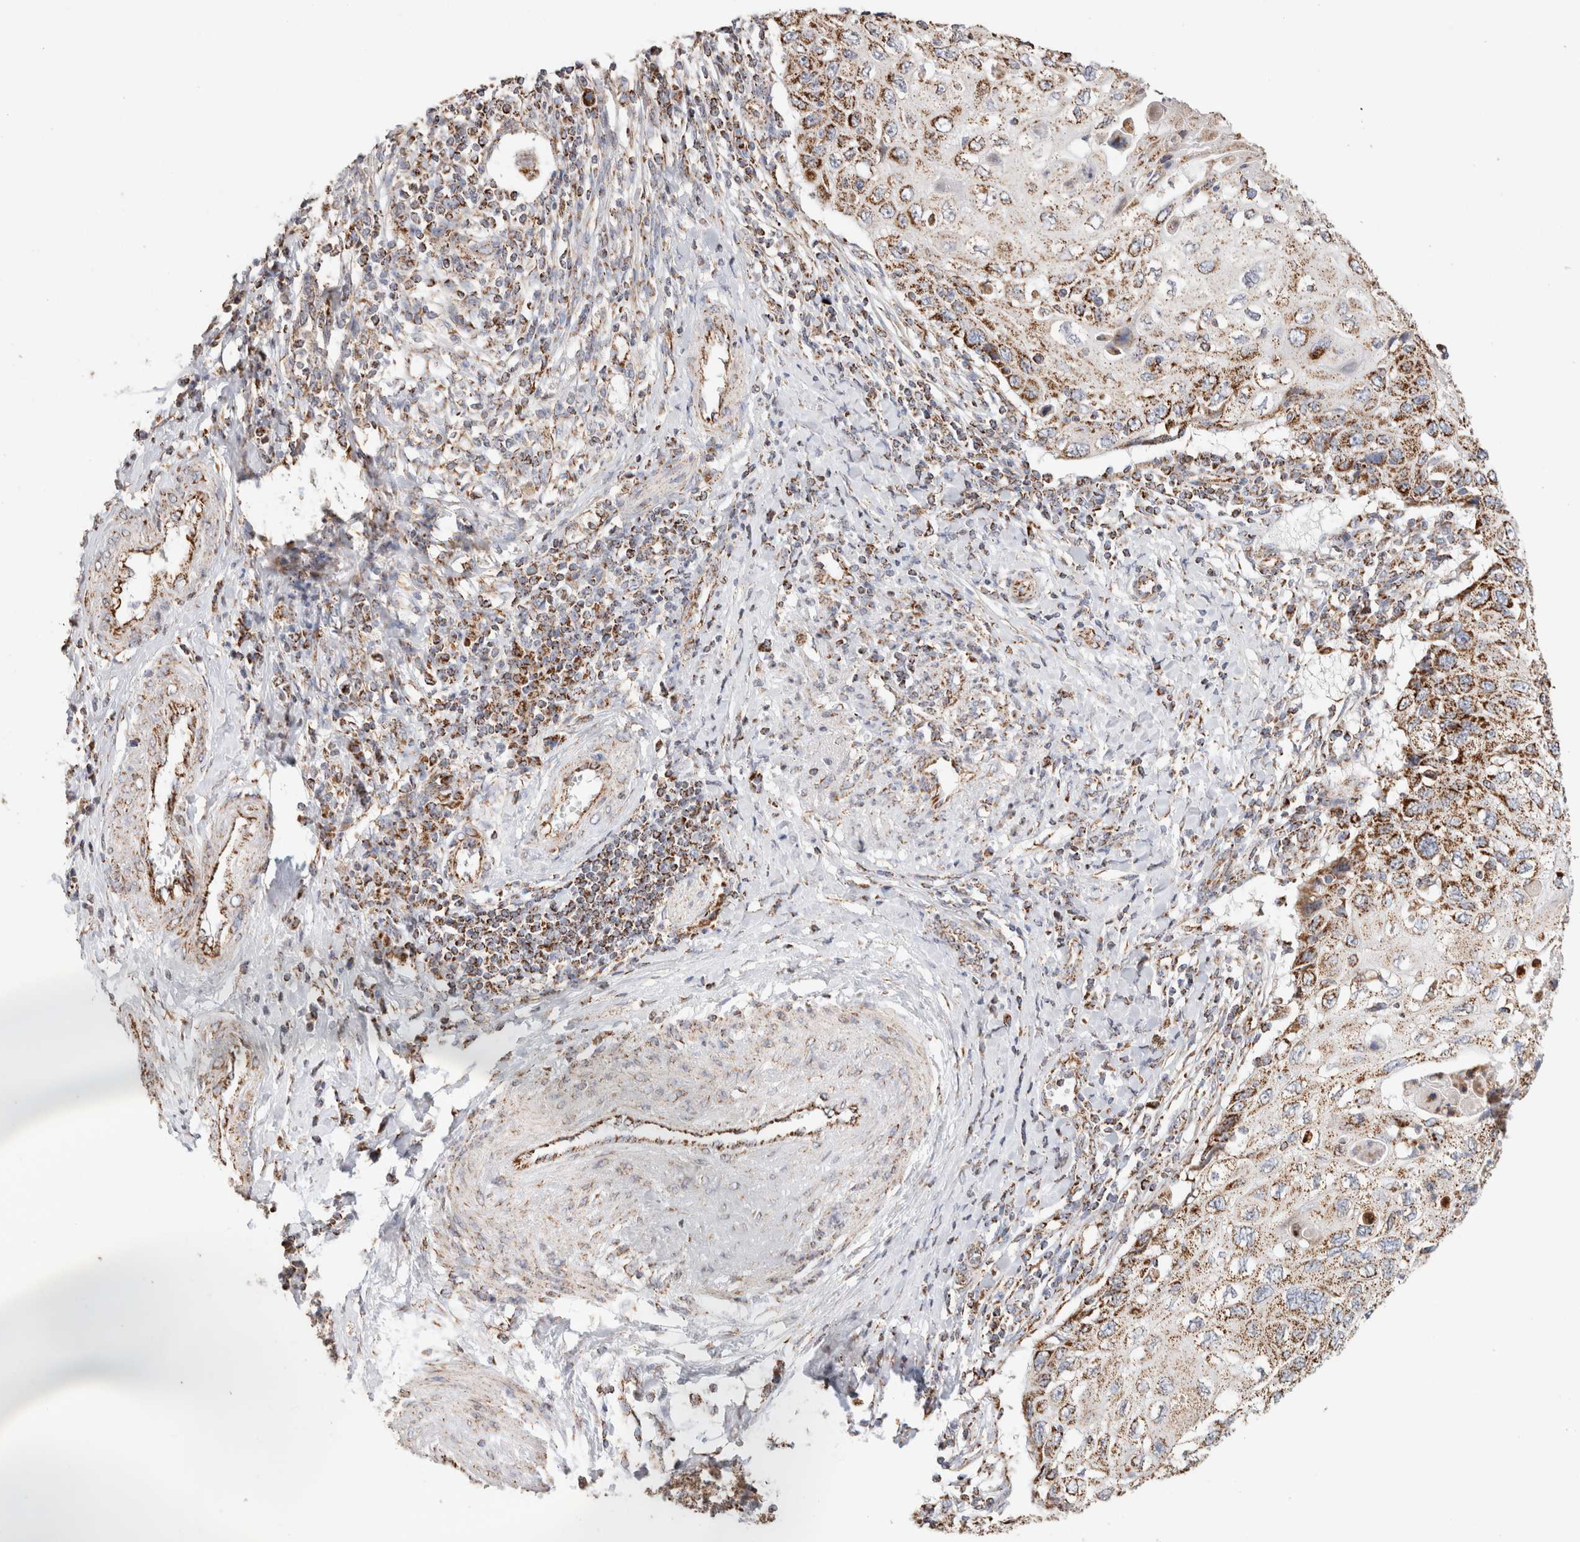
{"staining": {"intensity": "moderate", "quantity": ">75%", "location": "cytoplasmic/membranous"}, "tissue": "cervical cancer", "cell_type": "Tumor cells", "image_type": "cancer", "snomed": [{"axis": "morphology", "description": "Squamous cell carcinoma, NOS"}, {"axis": "topography", "description": "Cervix"}], "caption": "Immunohistochemical staining of cervical cancer reveals medium levels of moderate cytoplasmic/membranous protein positivity in approximately >75% of tumor cells.", "gene": "C1QBP", "patient": {"sex": "female", "age": 70}}